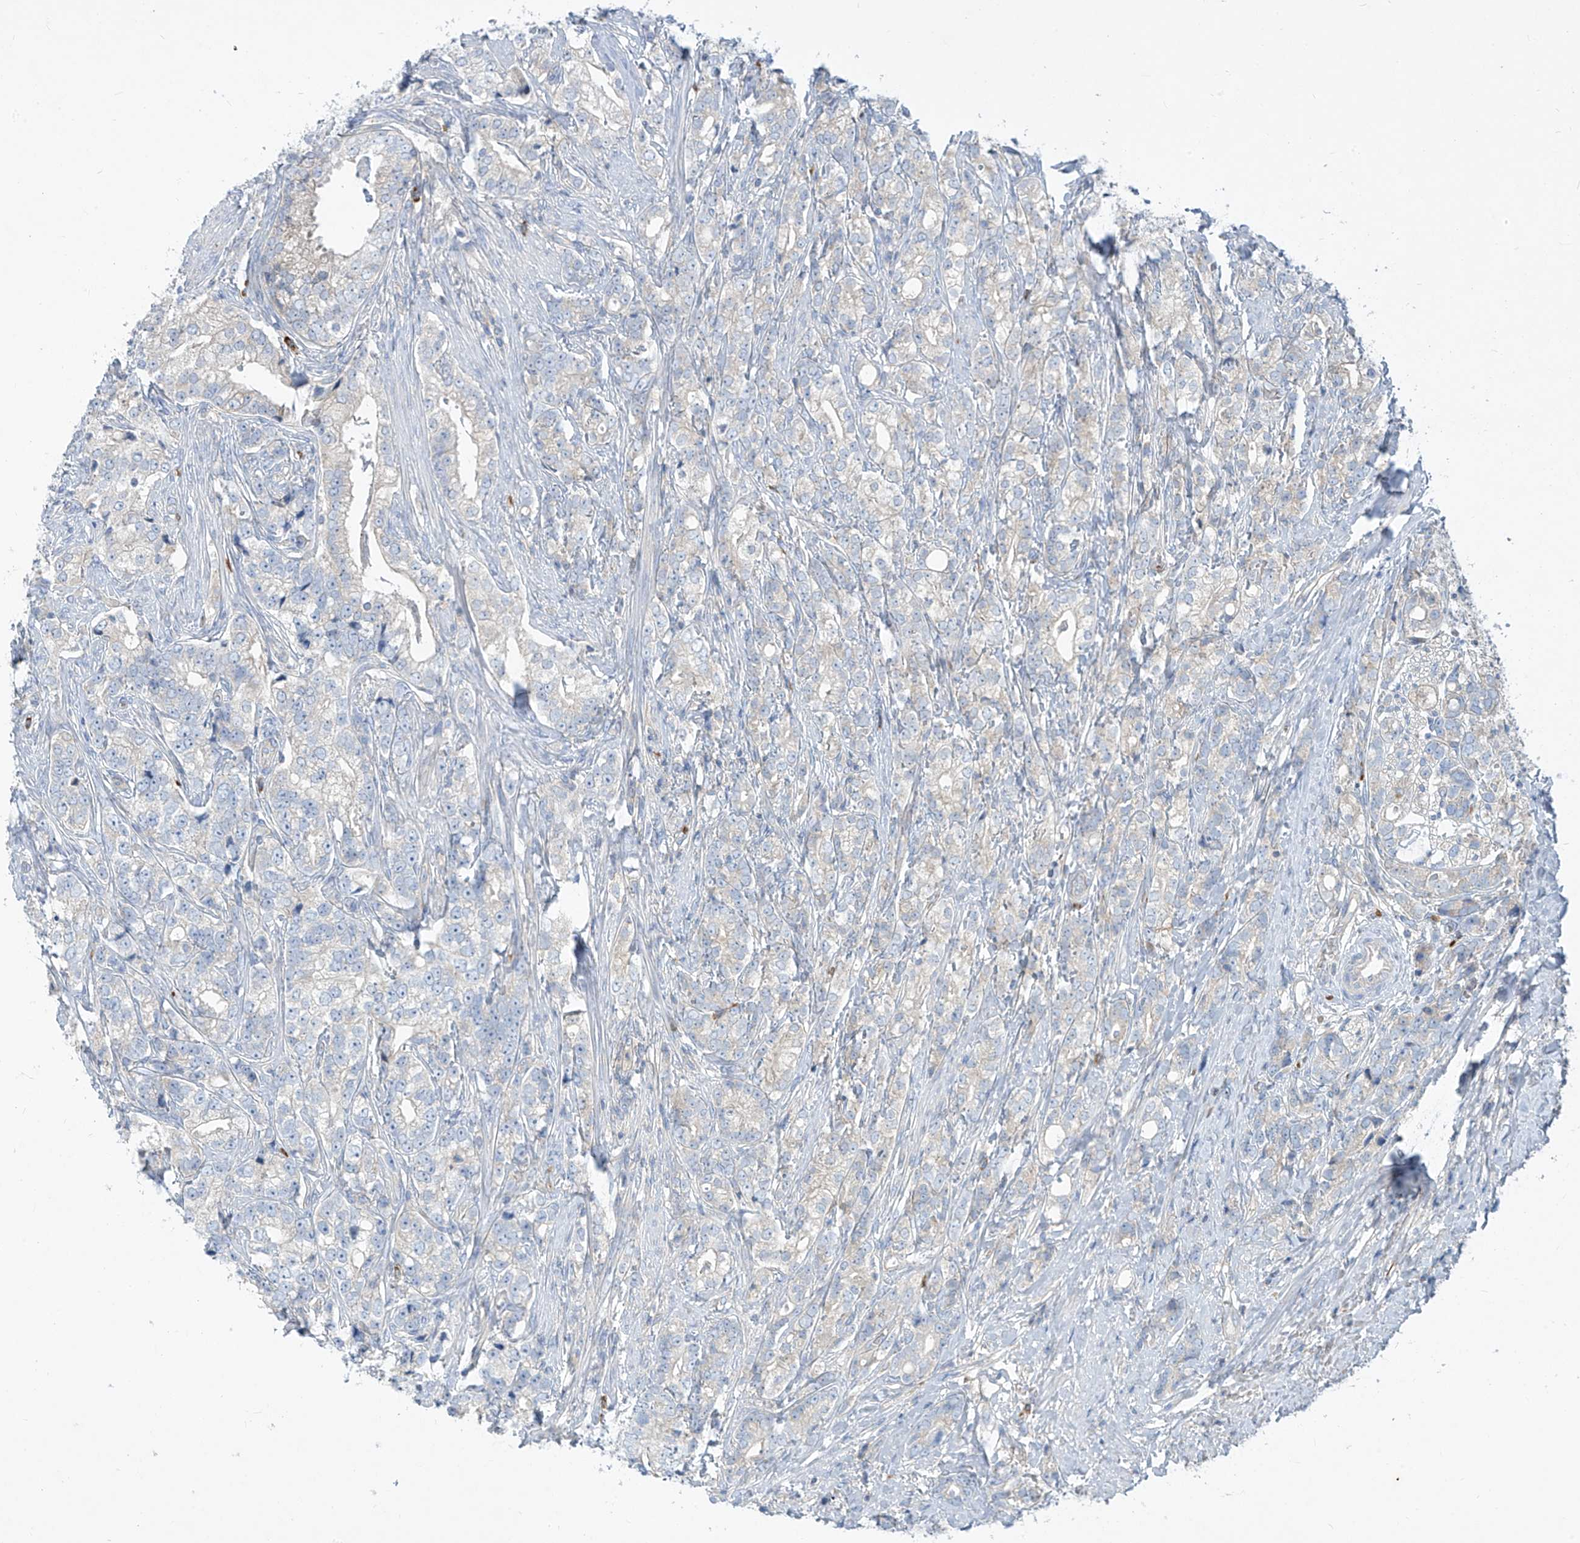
{"staining": {"intensity": "negative", "quantity": "none", "location": "none"}, "tissue": "prostate cancer", "cell_type": "Tumor cells", "image_type": "cancer", "snomed": [{"axis": "morphology", "description": "Adenocarcinoma, High grade"}, {"axis": "topography", "description": "Prostate"}], "caption": "The histopathology image reveals no staining of tumor cells in prostate adenocarcinoma (high-grade).", "gene": "DGKQ", "patient": {"sex": "male", "age": 69}}